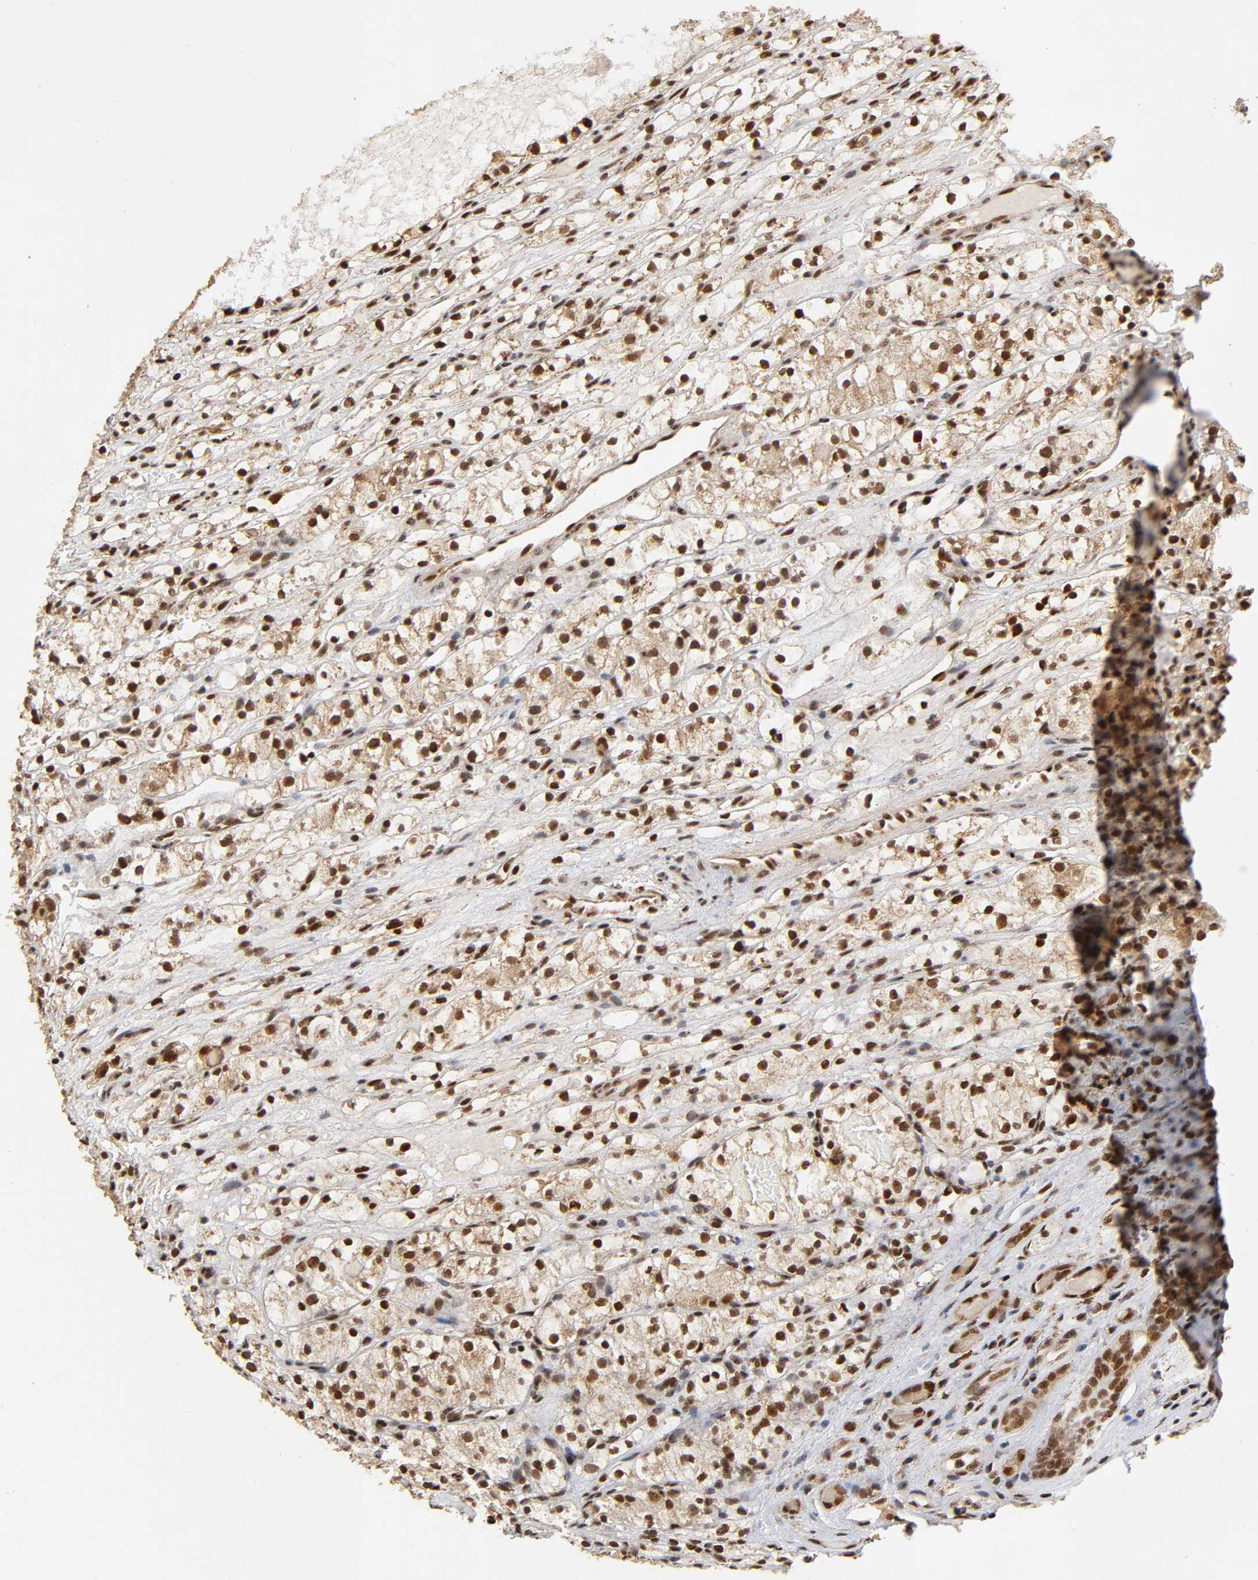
{"staining": {"intensity": "strong", "quantity": ">75%", "location": "cytoplasmic/membranous,nuclear"}, "tissue": "renal cancer", "cell_type": "Tumor cells", "image_type": "cancer", "snomed": [{"axis": "morphology", "description": "Adenocarcinoma, NOS"}, {"axis": "topography", "description": "Kidney"}], "caption": "The histopathology image displays staining of adenocarcinoma (renal), revealing strong cytoplasmic/membranous and nuclear protein expression (brown color) within tumor cells.", "gene": "RNF122", "patient": {"sex": "female", "age": 60}}